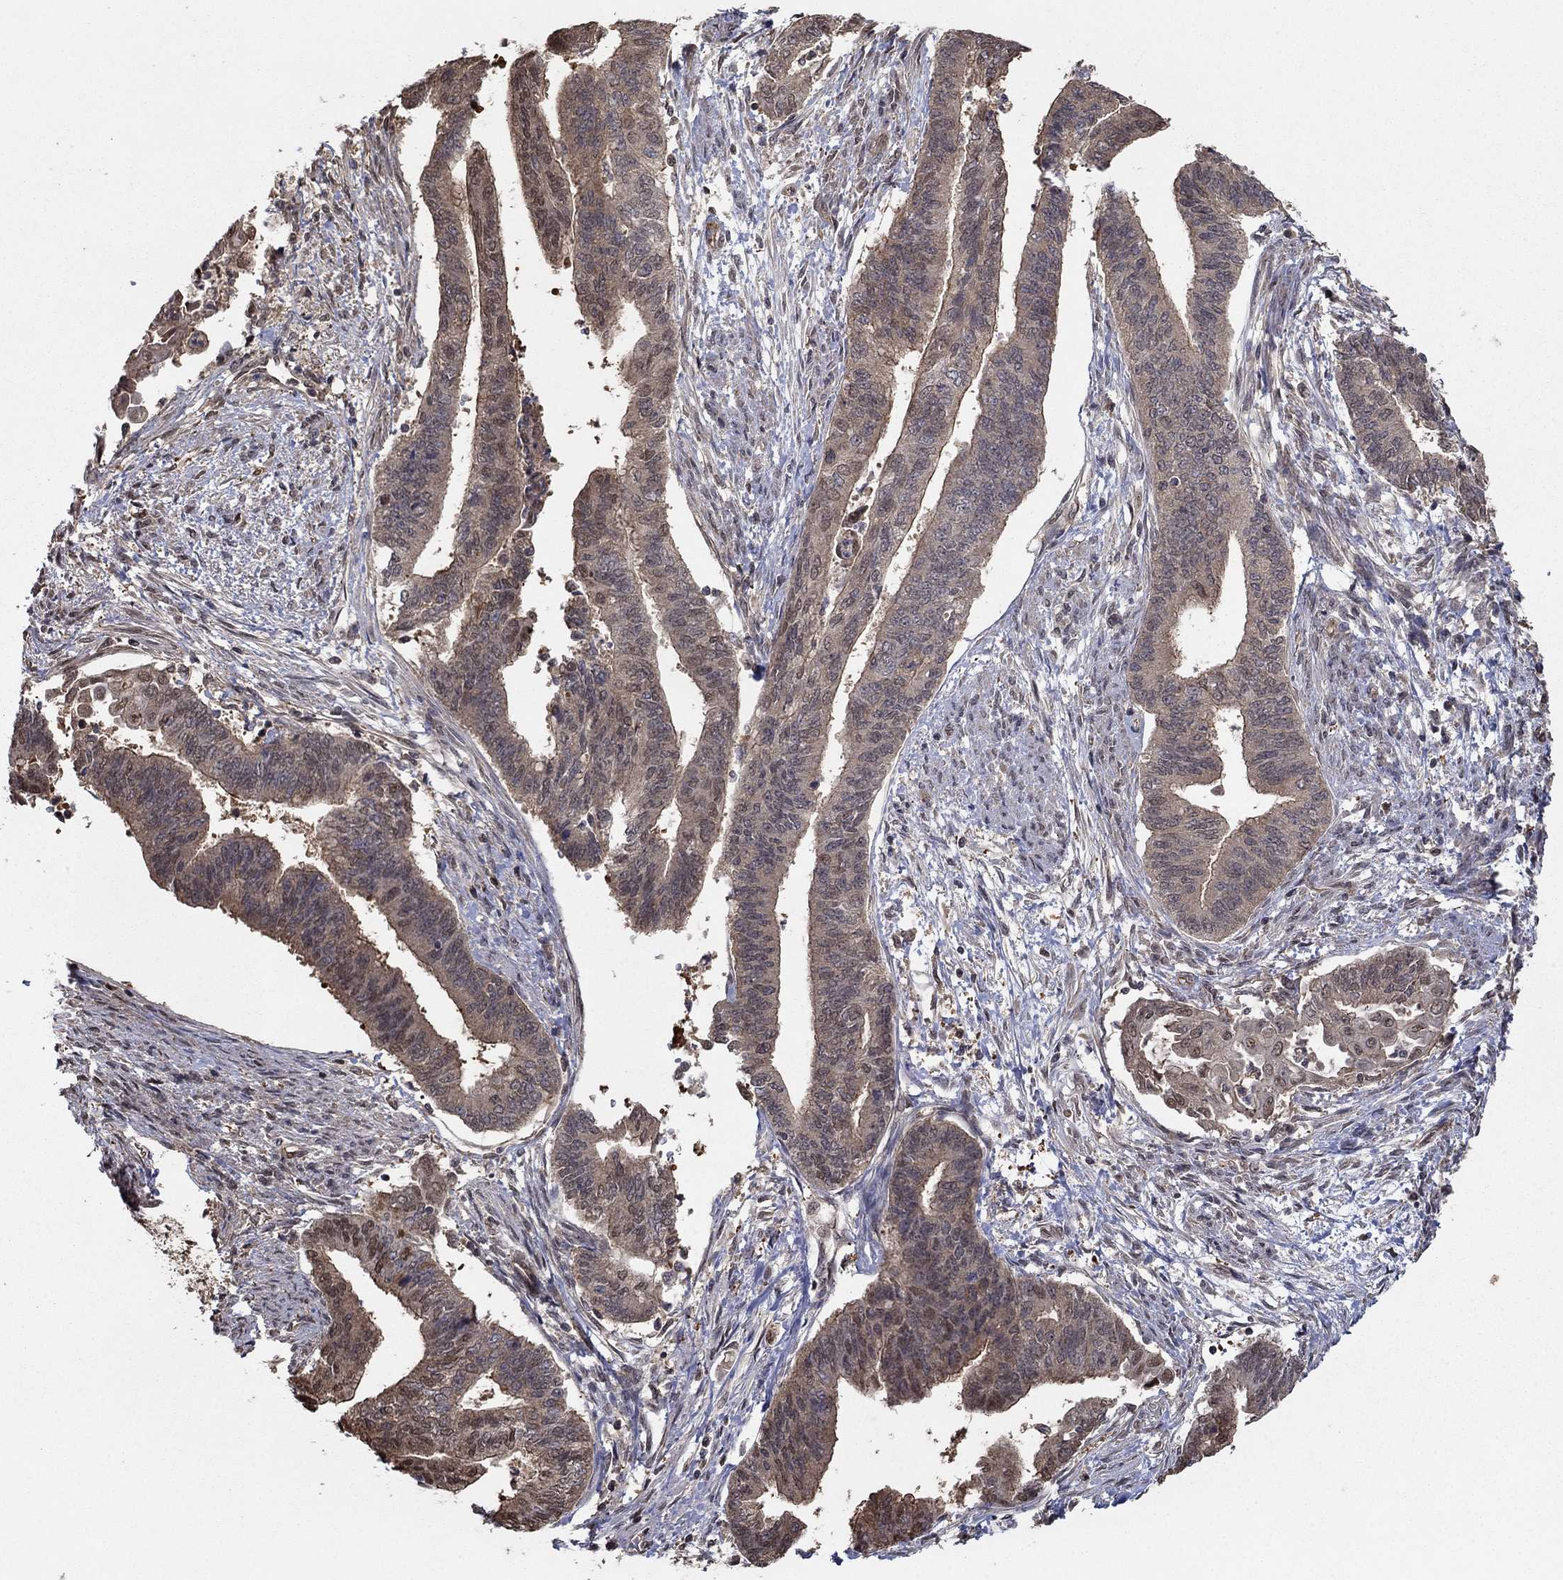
{"staining": {"intensity": "moderate", "quantity": "<25%", "location": "cytoplasmic/membranous"}, "tissue": "endometrial cancer", "cell_type": "Tumor cells", "image_type": "cancer", "snomed": [{"axis": "morphology", "description": "Adenocarcinoma, NOS"}, {"axis": "topography", "description": "Endometrium"}], "caption": "Protein staining shows moderate cytoplasmic/membranous staining in approximately <25% of tumor cells in endometrial adenocarcinoma.", "gene": "RNF114", "patient": {"sex": "female", "age": 65}}